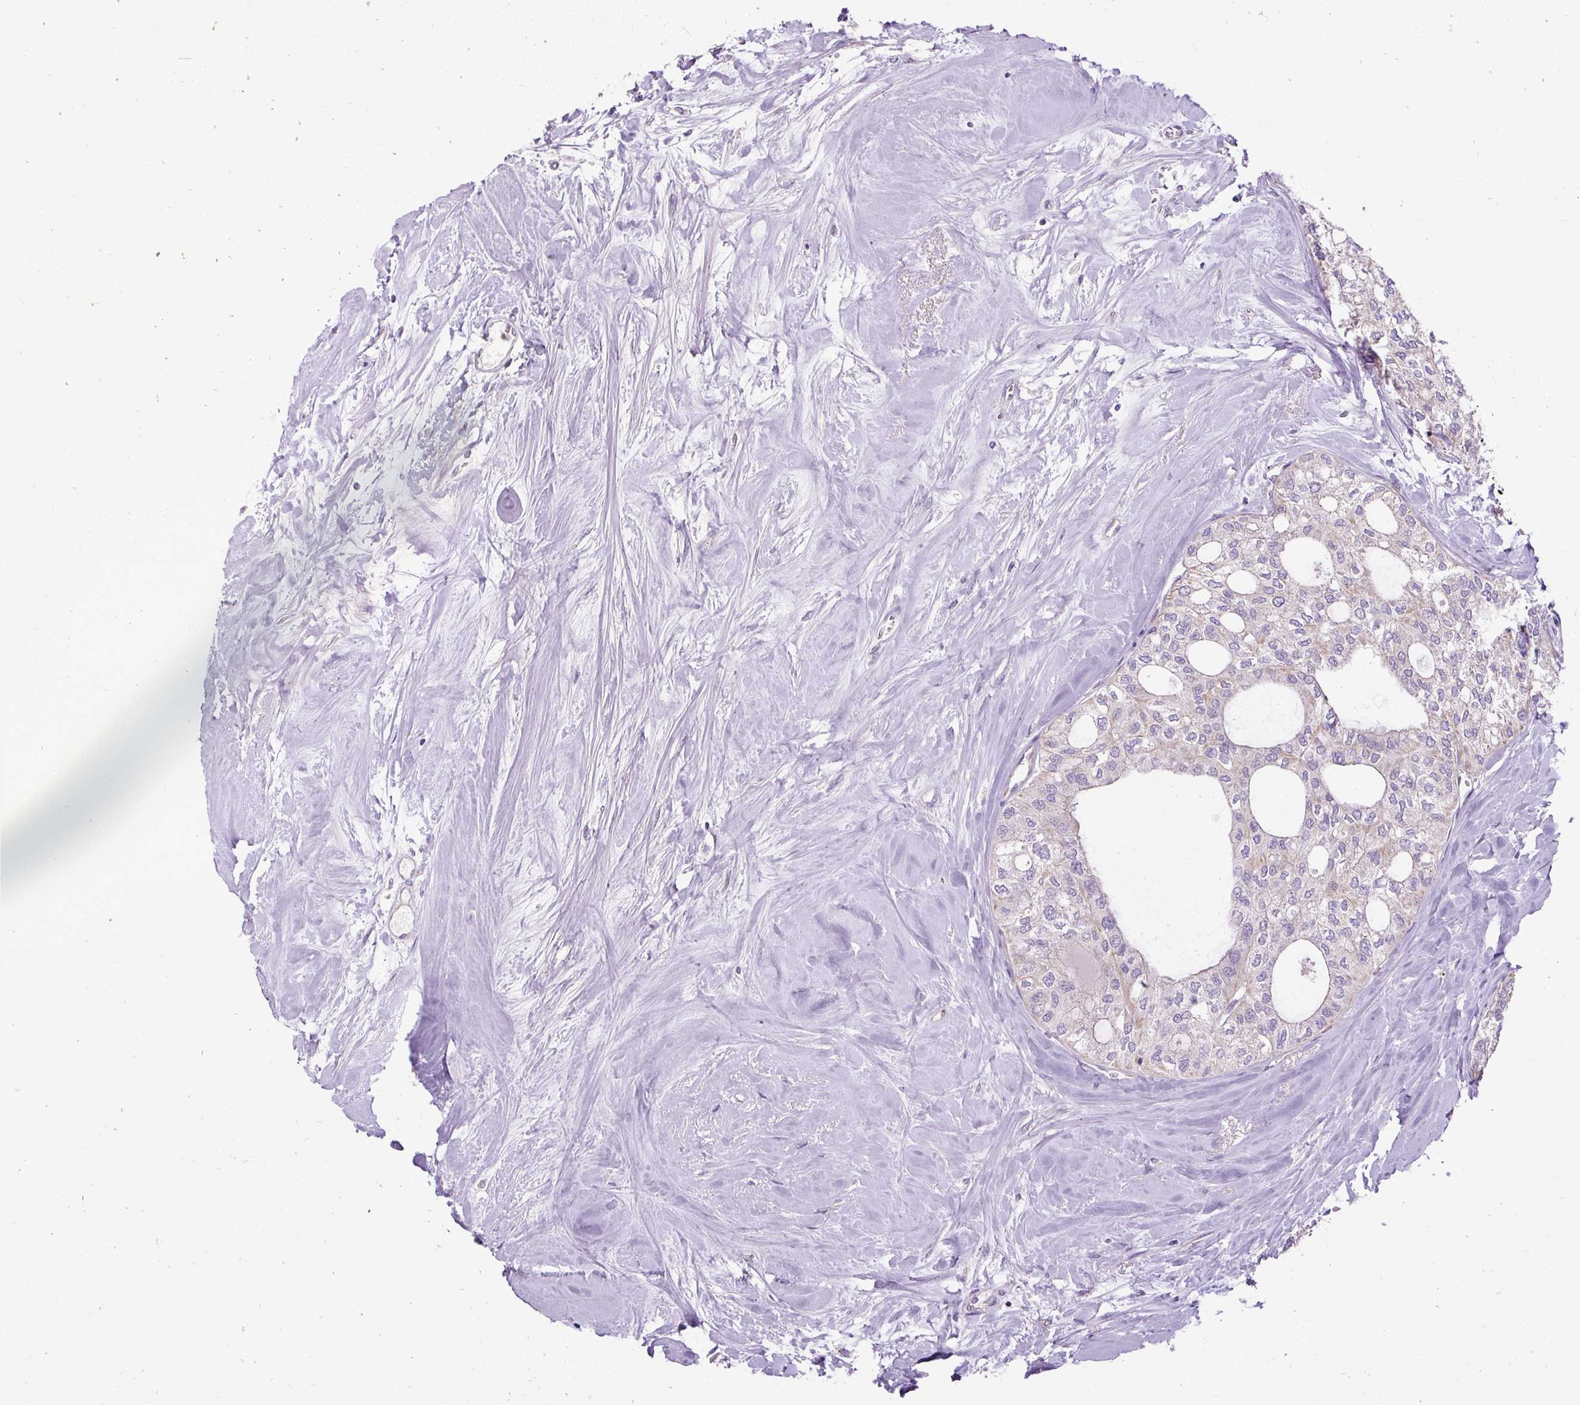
{"staining": {"intensity": "negative", "quantity": "none", "location": "none"}, "tissue": "thyroid cancer", "cell_type": "Tumor cells", "image_type": "cancer", "snomed": [{"axis": "morphology", "description": "Follicular adenoma carcinoma, NOS"}, {"axis": "topography", "description": "Thyroid gland"}], "caption": "The immunohistochemistry (IHC) image has no significant expression in tumor cells of thyroid follicular adenoma carcinoma tissue. (DAB IHC, high magnification).", "gene": "FAM149A", "patient": {"sex": "male", "age": 75}}